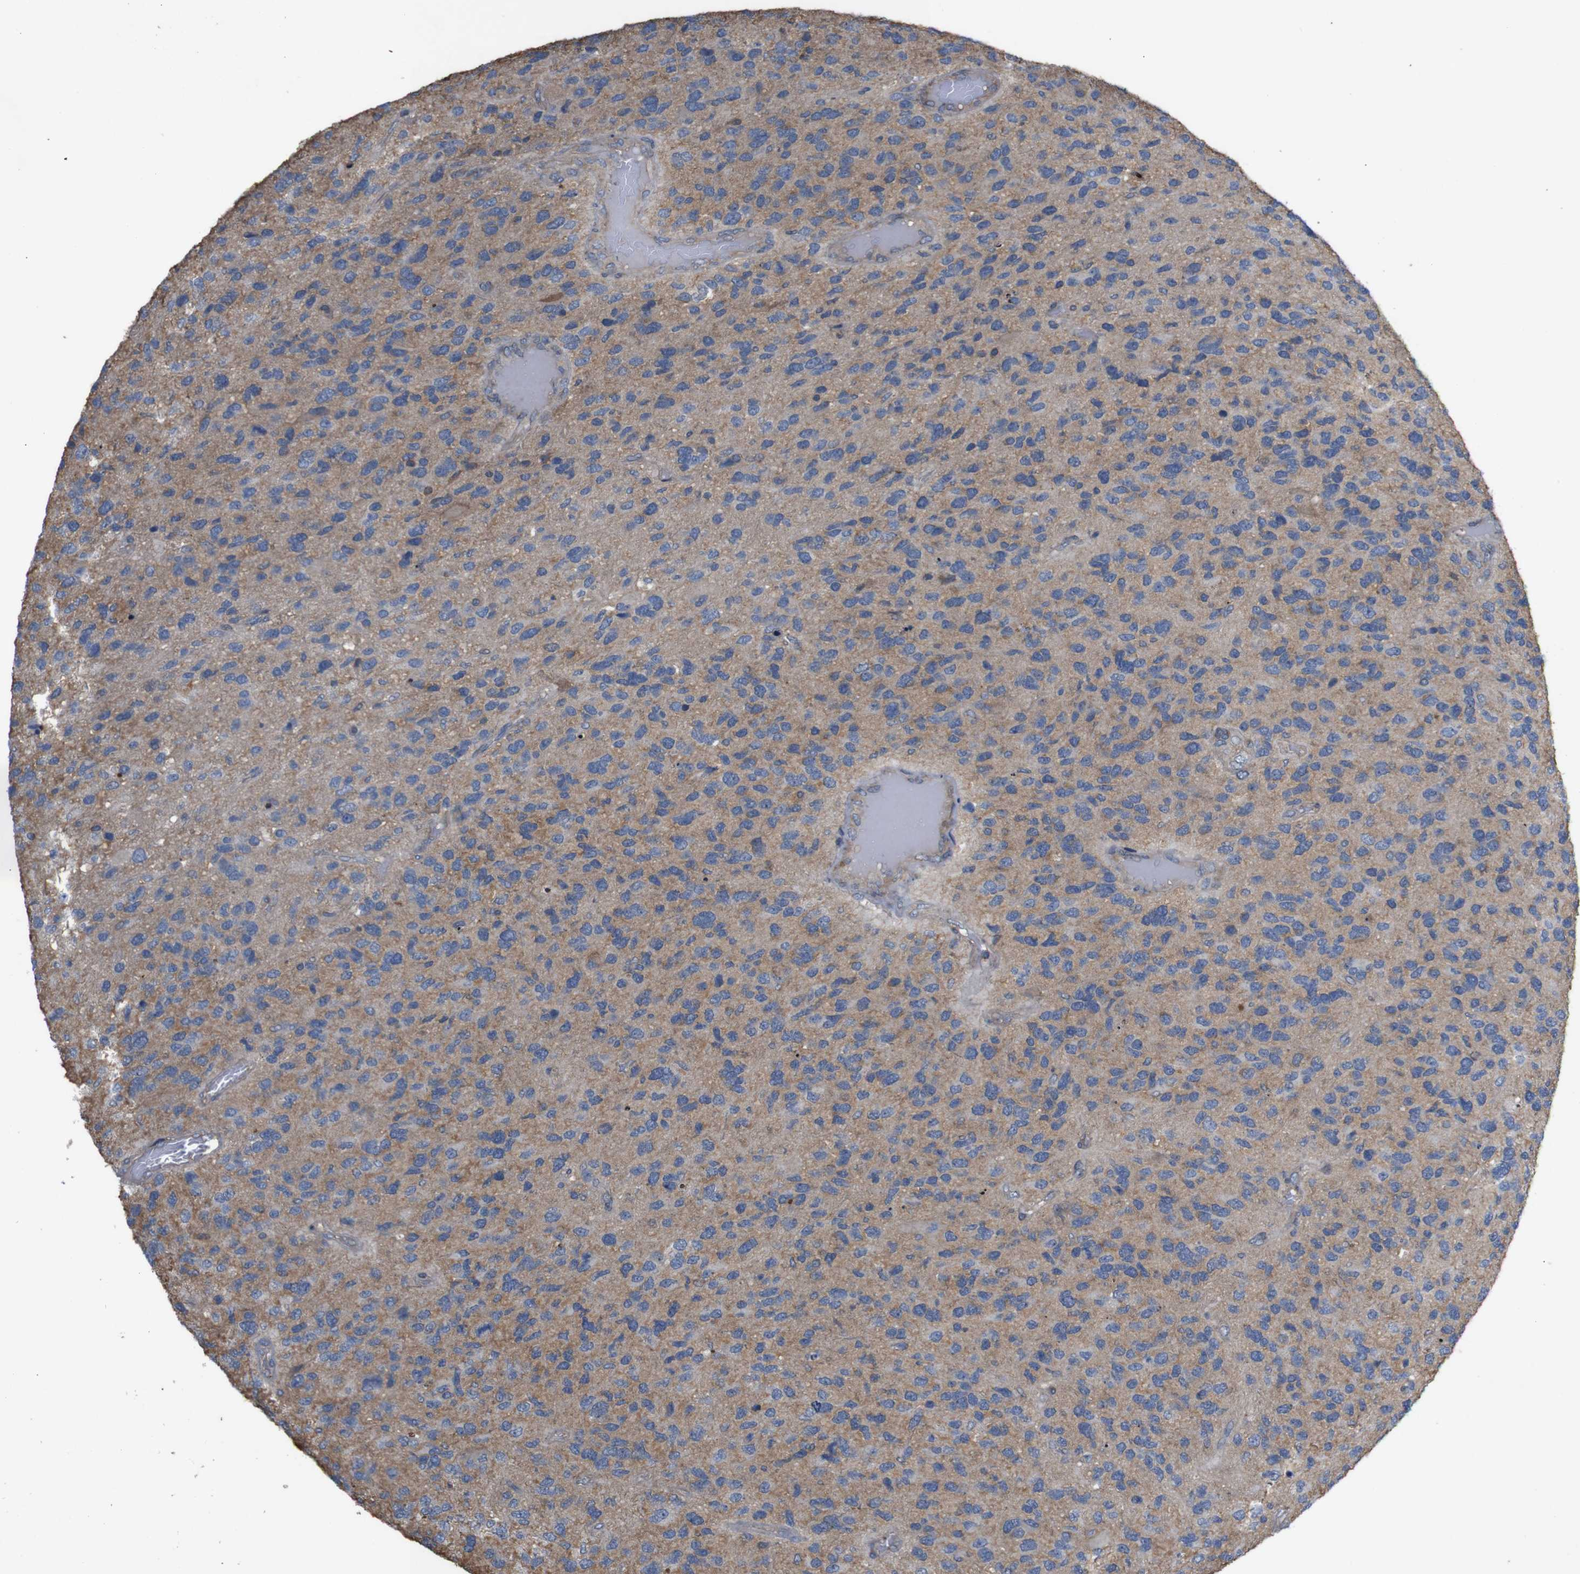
{"staining": {"intensity": "negative", "quantity": "none", "location": "none"}, "tissue": "glioma", "cell_type": "Tumor cells", "image_type": "cancer", "snomed": [{"axis": "morphology", "description": "Glioma, malignant, High grade"}, {"axis": "topography", "description": "Brain"}], "caption": "A photomicrograph of human glioma is negative for staining in tumor cells.", "gene": "PTPN1", "patient": {"sex": "female", "age": 58}}